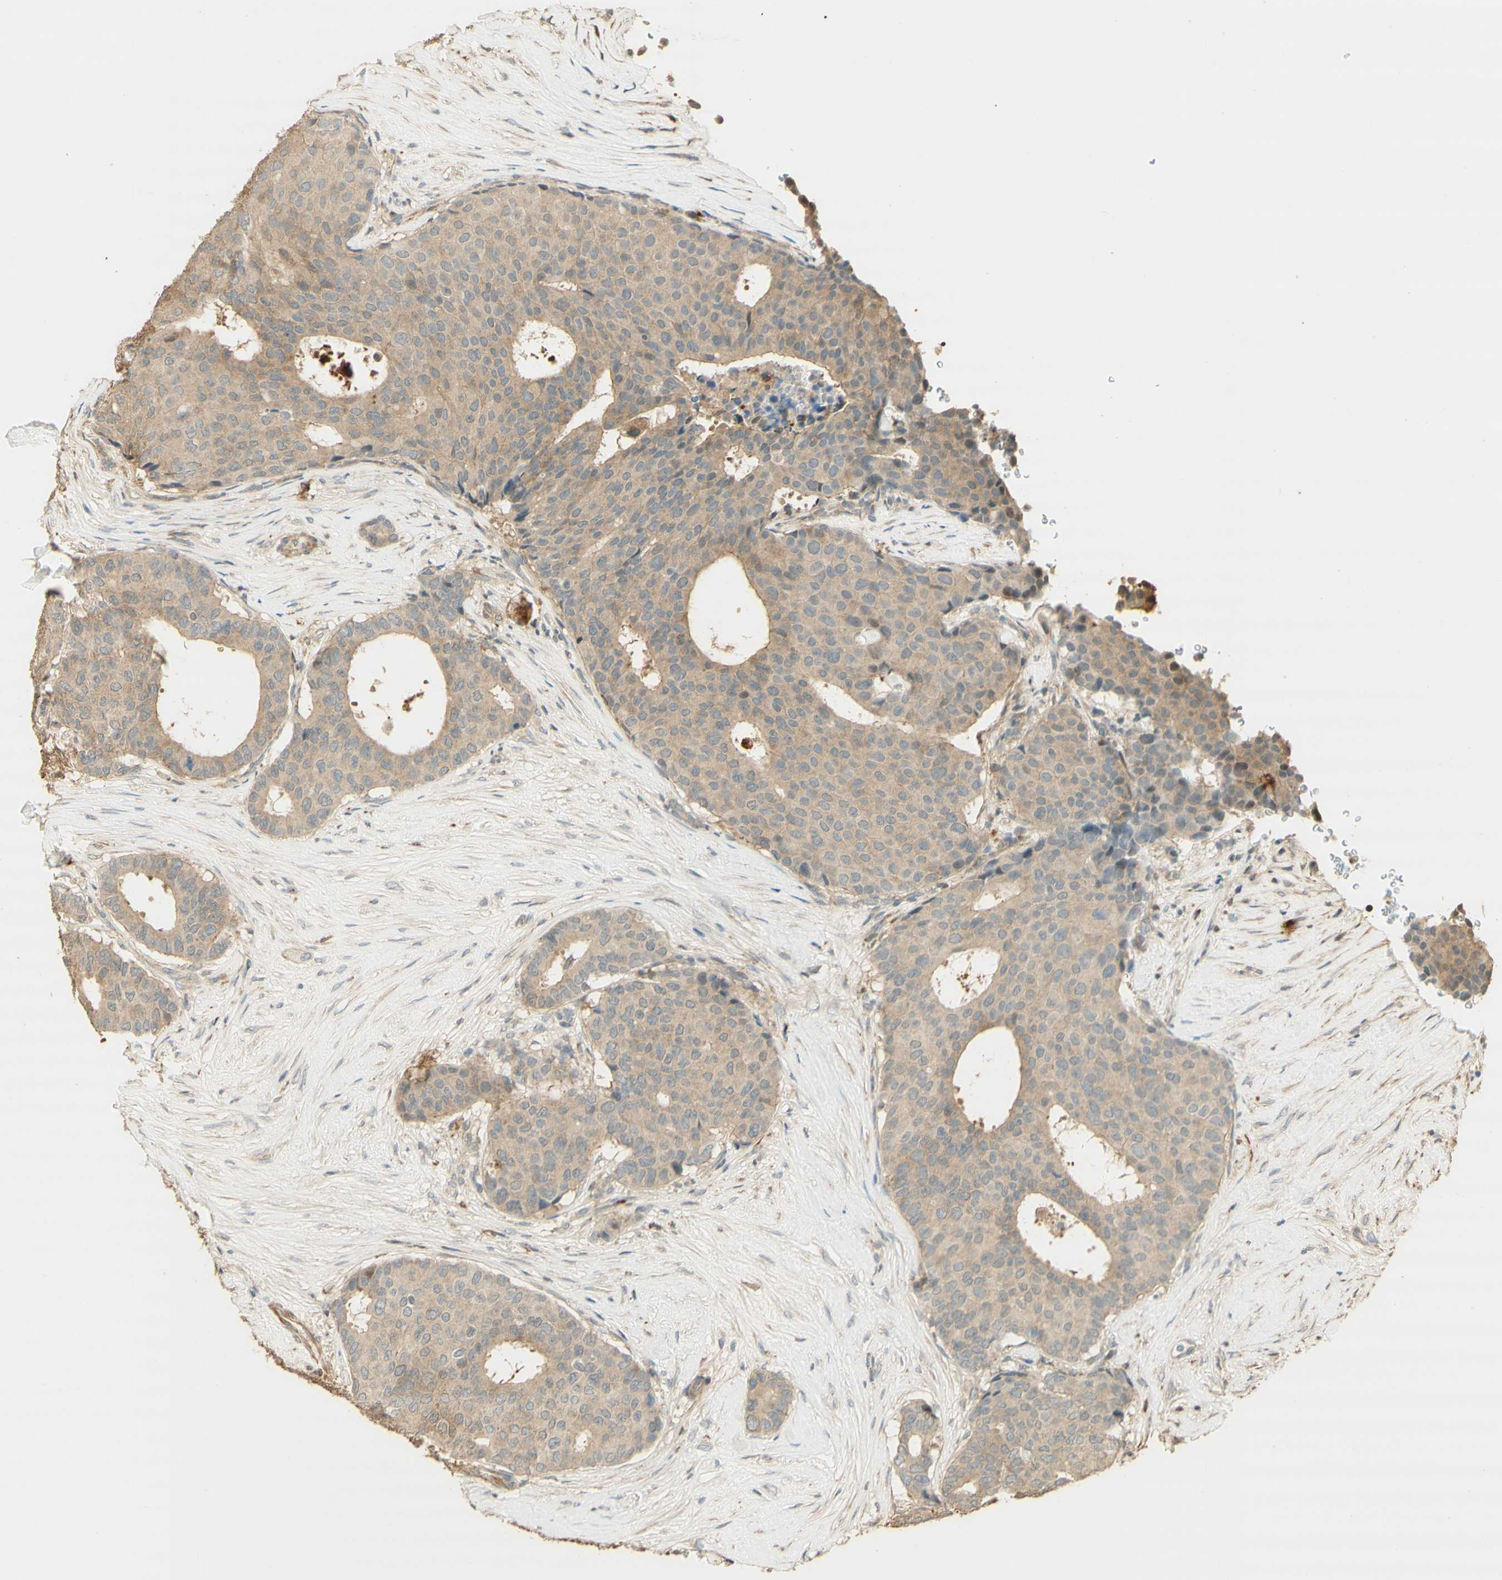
{"staining": {"intensity": "weak", "quantity": "<25%", "location": "cytoplasmic/membranous"}, "tissue": "breast cancer", "cell_type": "Tumor cells", "image_type": "cancer", "snomed": [{"axis": "morphology", "description": "Duct carcinoma"}, {"axis": "topography", "description": "Breast"}], "caption": "Intraductal carcinoma (breast) was stained to show a protein in brown. There is no significant positivity in tumor cells.", "gene": "AGER", "patient": {"sex": "female", "age": 75}}